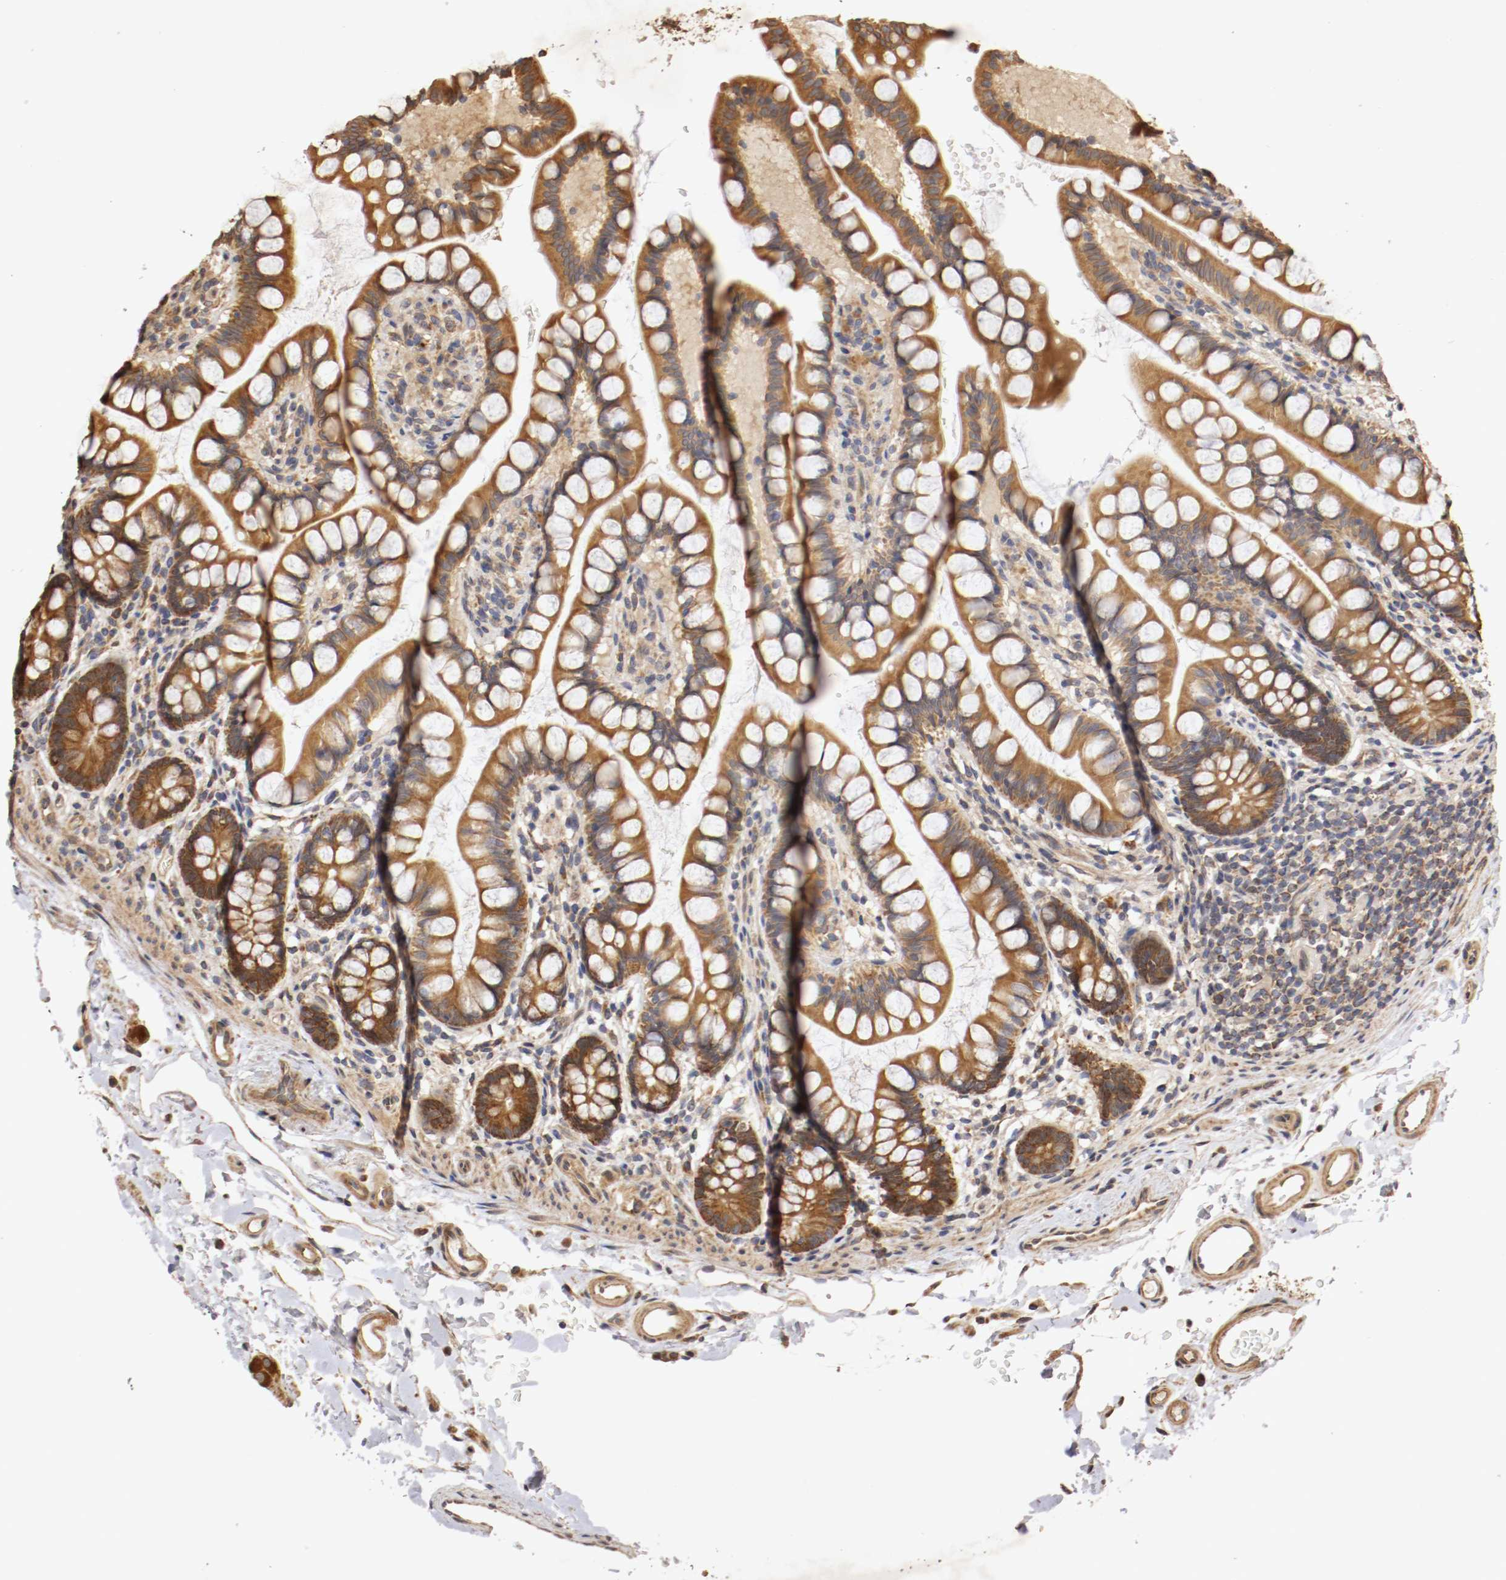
{"staining": {"intensity": "strong", "quantity": ">75%", "location": "cytoplasmic/membranous"}, "tissue": "small intestine", "cell_type": "Glandular cells", "image_type": "normal", "snomed": [{"axis": "morphology", "description": "Normal tissue, NOS"}, {"axis": "topography", "description": "Small intestine"}], "caption": "A high-resolution image shows immunohistochemistry (IHC) staining of benign small intestine, which displays strong cytoplasmic/membranous expression in about >75% of glandular cells.", "gene": "VEZT", "patient": {"sex": "female", "age": 58}}